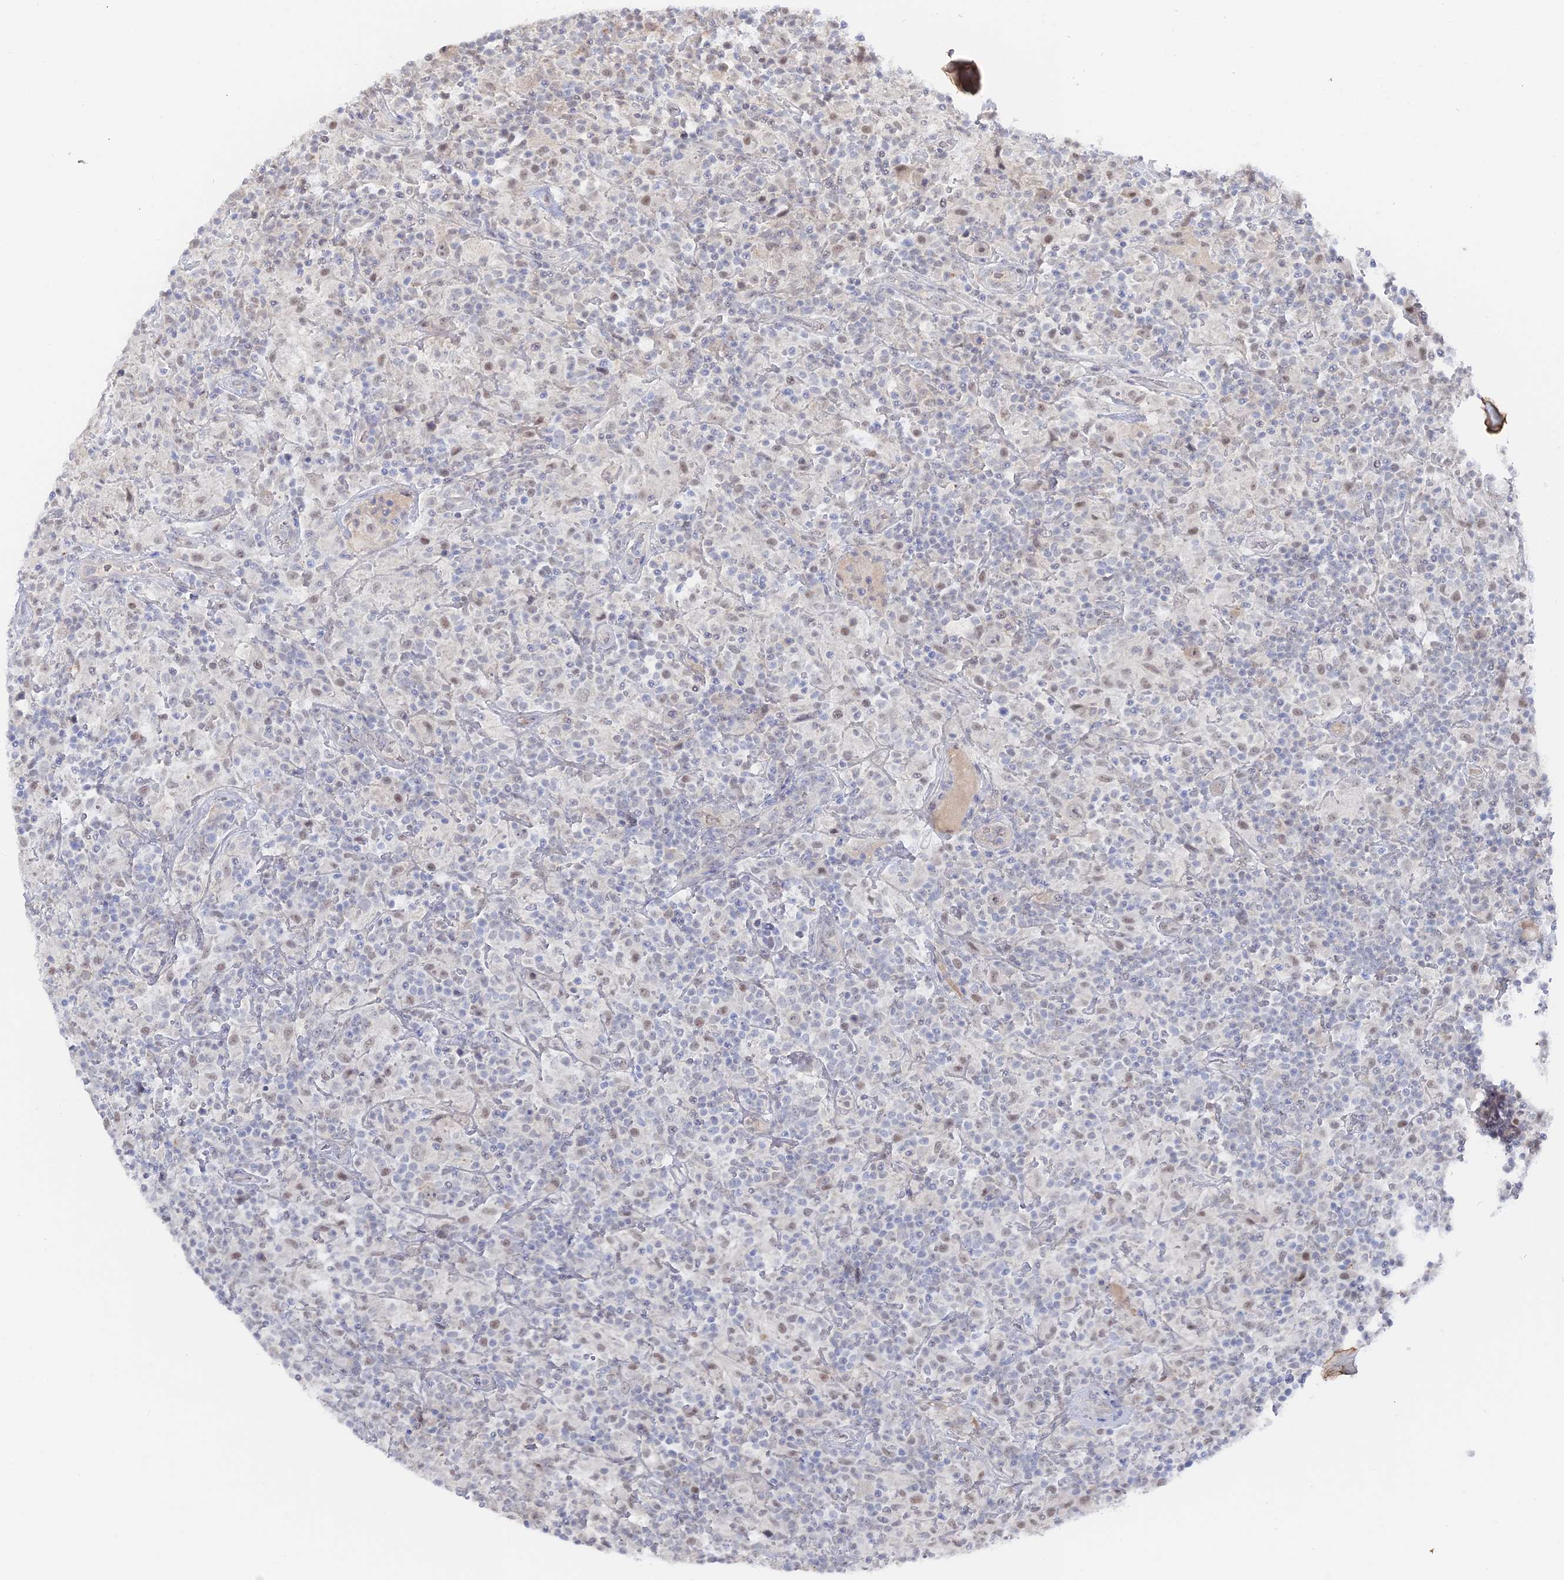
{"staining": {"intensity": "negative", "quantity": "none", "location": "none"}, "tissue": "lymphoma", "cell_type": "Tumor cells", "image_type": "cancer", "snomed": [{"axis": "morphology", "description": "Hodgkin's disease, NOS"}, {"axis": "topography", "description": "Lymph node"}], "caption": "Photomicrograph shows no protein positivity in tumor cells of lymphoma tissue. (Stains: DAB IHC with hematoxylin counter stain, Microscopy: brightfield microscopy at high magnification).", "gene": "THAP4", "patient": {"sex": "male", "age": 70}}